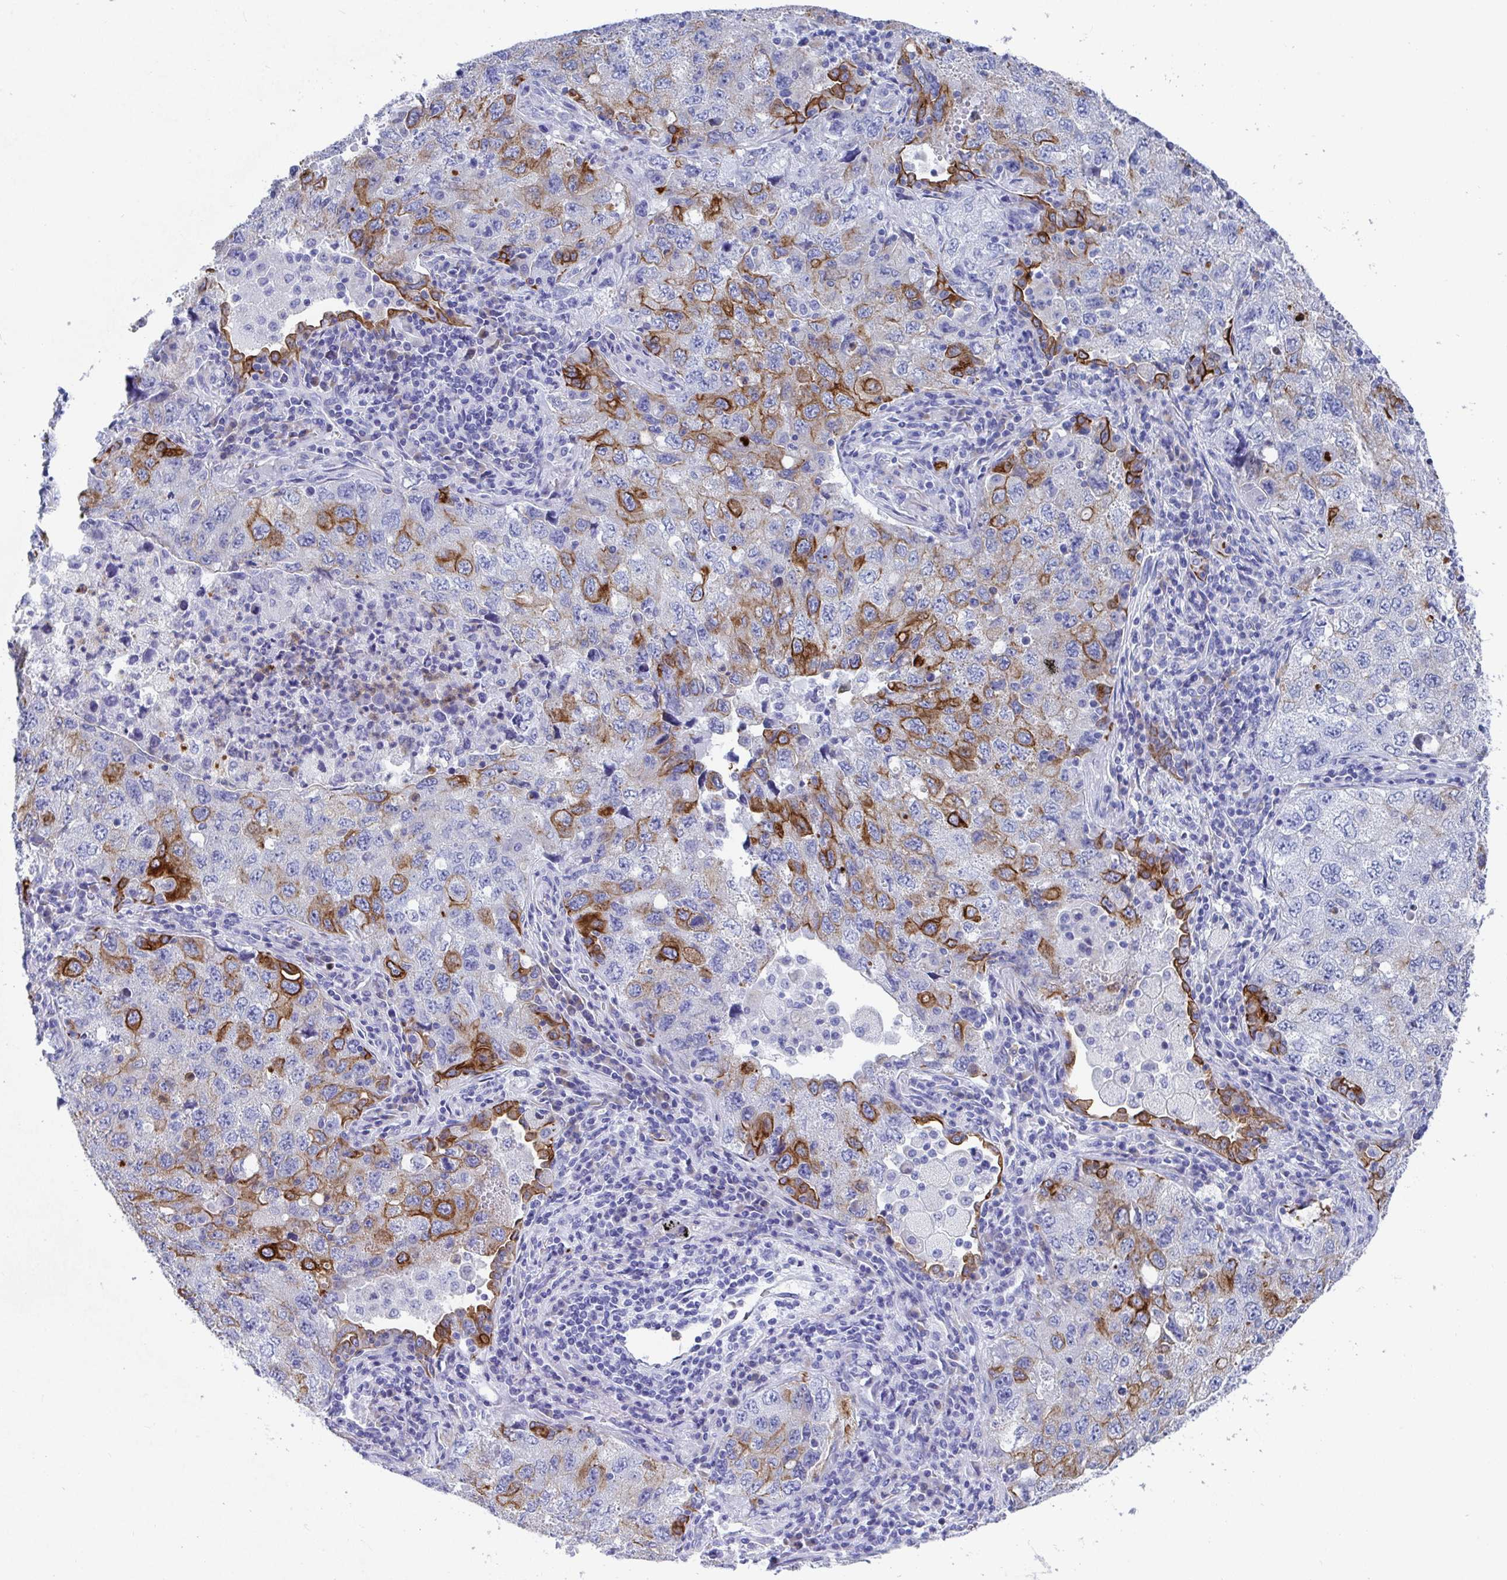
{"staining": {"intensity": "moderate", "quantity": "25%-75%", "location": "cytoplasmic/membranous"}, "tissue": "lung cancer", "cell_type": "Tumor cells", "image_type": "cancer", "snomed": [{"axis": "morphology", "description": "Adenocarcinoma, NOS"}, {"axis": "topography", "description": "Lung"}], "caption": "This histopathology image exhibits IHC staining of lung cancer, with medium moderate cytoplasmic/membranous staining in approximately 25%-75% of tumor cells.", "gene": "CLDN8", "patient": {"sex": "female", "age": 57}}